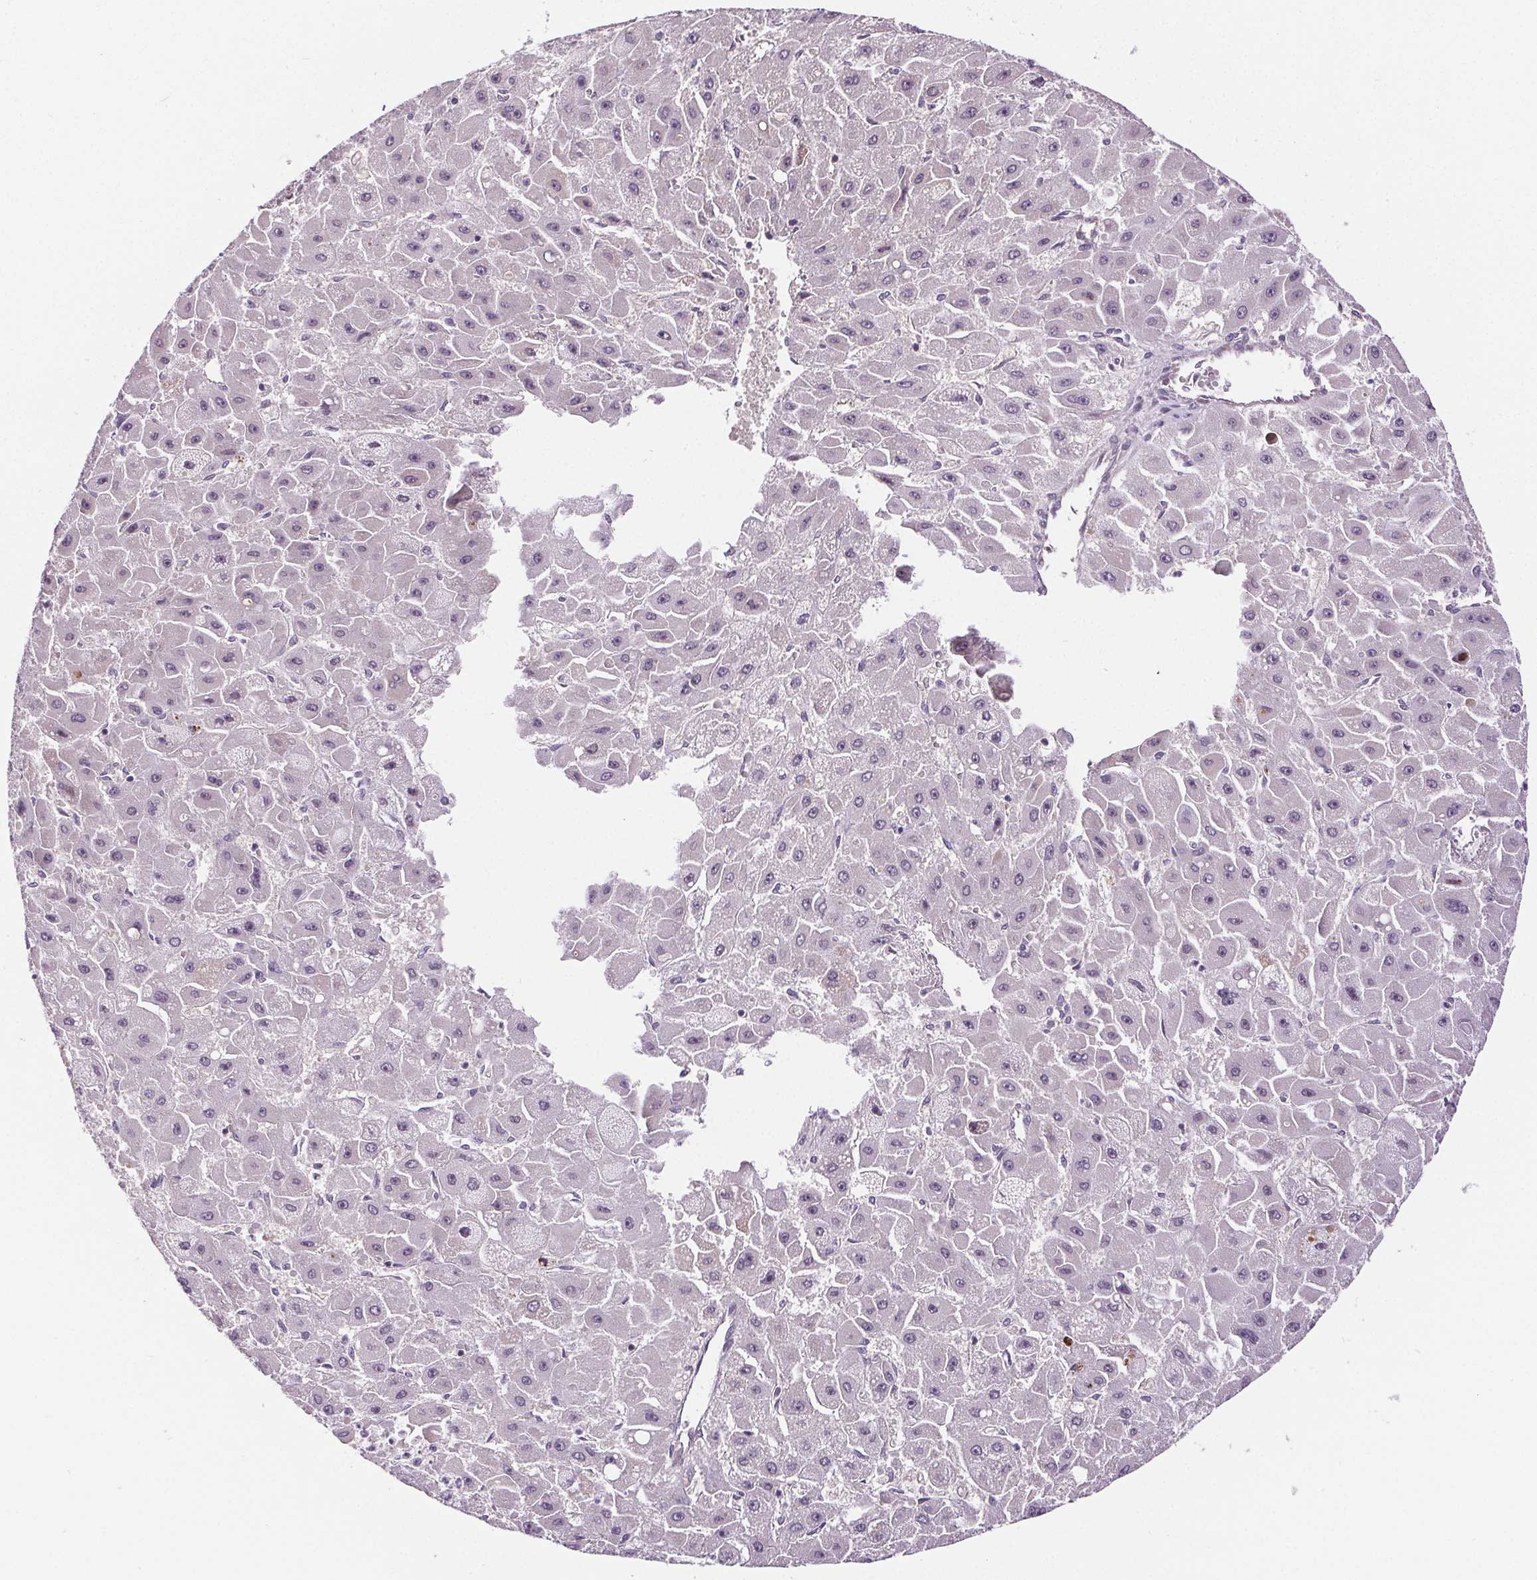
{"staining": {"intensity": "negative", "quantity": "none", "location": "none"}, "tissue": "liver cancer", "cell_type": "Tumor cells", "image_type": "cancer", "snomed": [{"axis": "morphology", "description": "Carcinoma, Hepatocellular, NOS"}, {"axis": "topography", "description": "Liver"}], "caption": "This is an IHC image of human liver hepatocellular carcinoma. There is no staining in tumor cells.", "gene": "SUCLA2", "patient": {"sex": "female", "age": 25}}